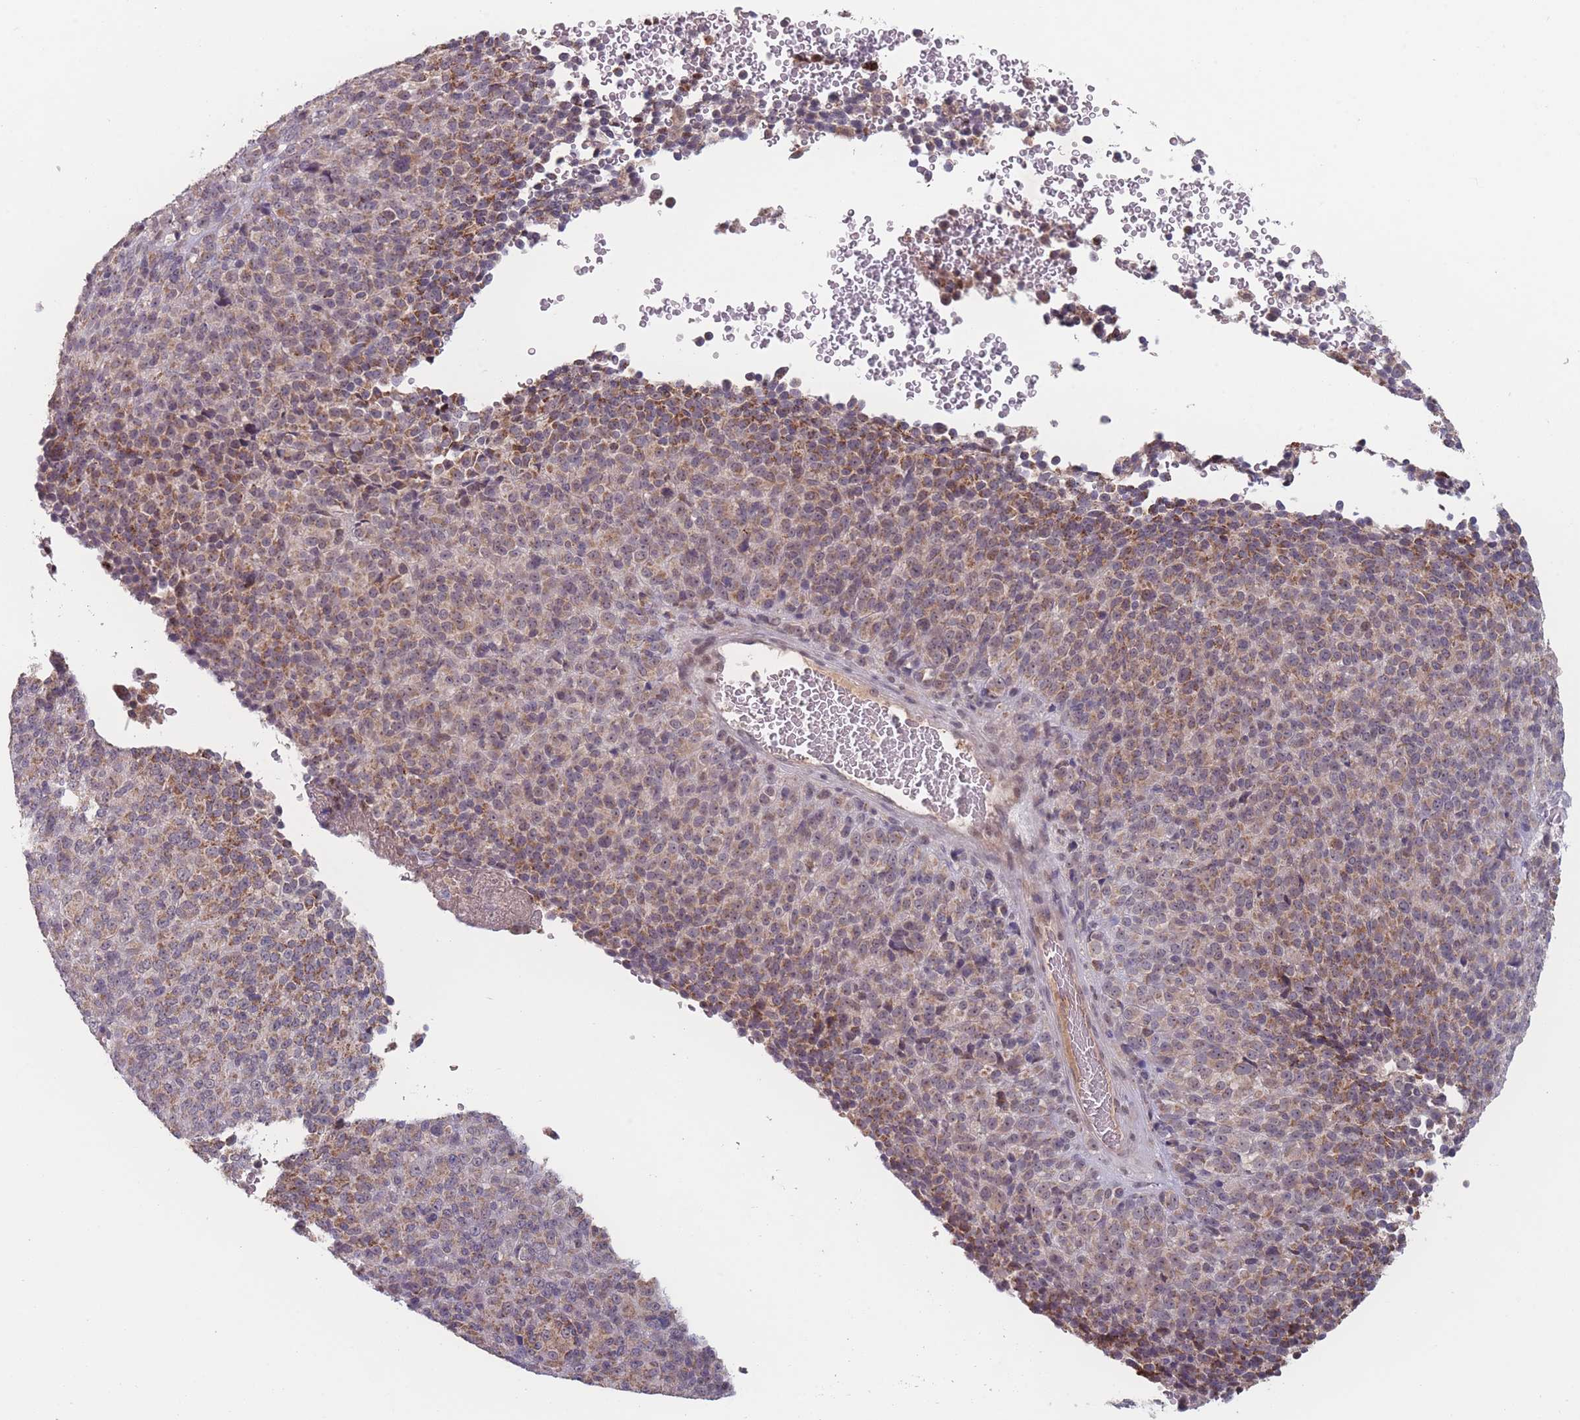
{"staining": {"intensity": "moderate", "quantity": ">75%", "location": "cytoplasmic/membranous"}, "tissue": "melanoma", "cell_type": "Tumor cells", "image_type": "cancer", "snomed": [{"axis": "morphology", "description": "Malignant melanoma, Metastatic site"}, {"axis": "topography", "description": "Brain"}], "caption": "Malignant melanoma (metastatic site) stained with a protein marker demonstrates moderate staining in tumor cells.", "gene": "TMEM232", "patient": {"sex": "female", "age": 56}}